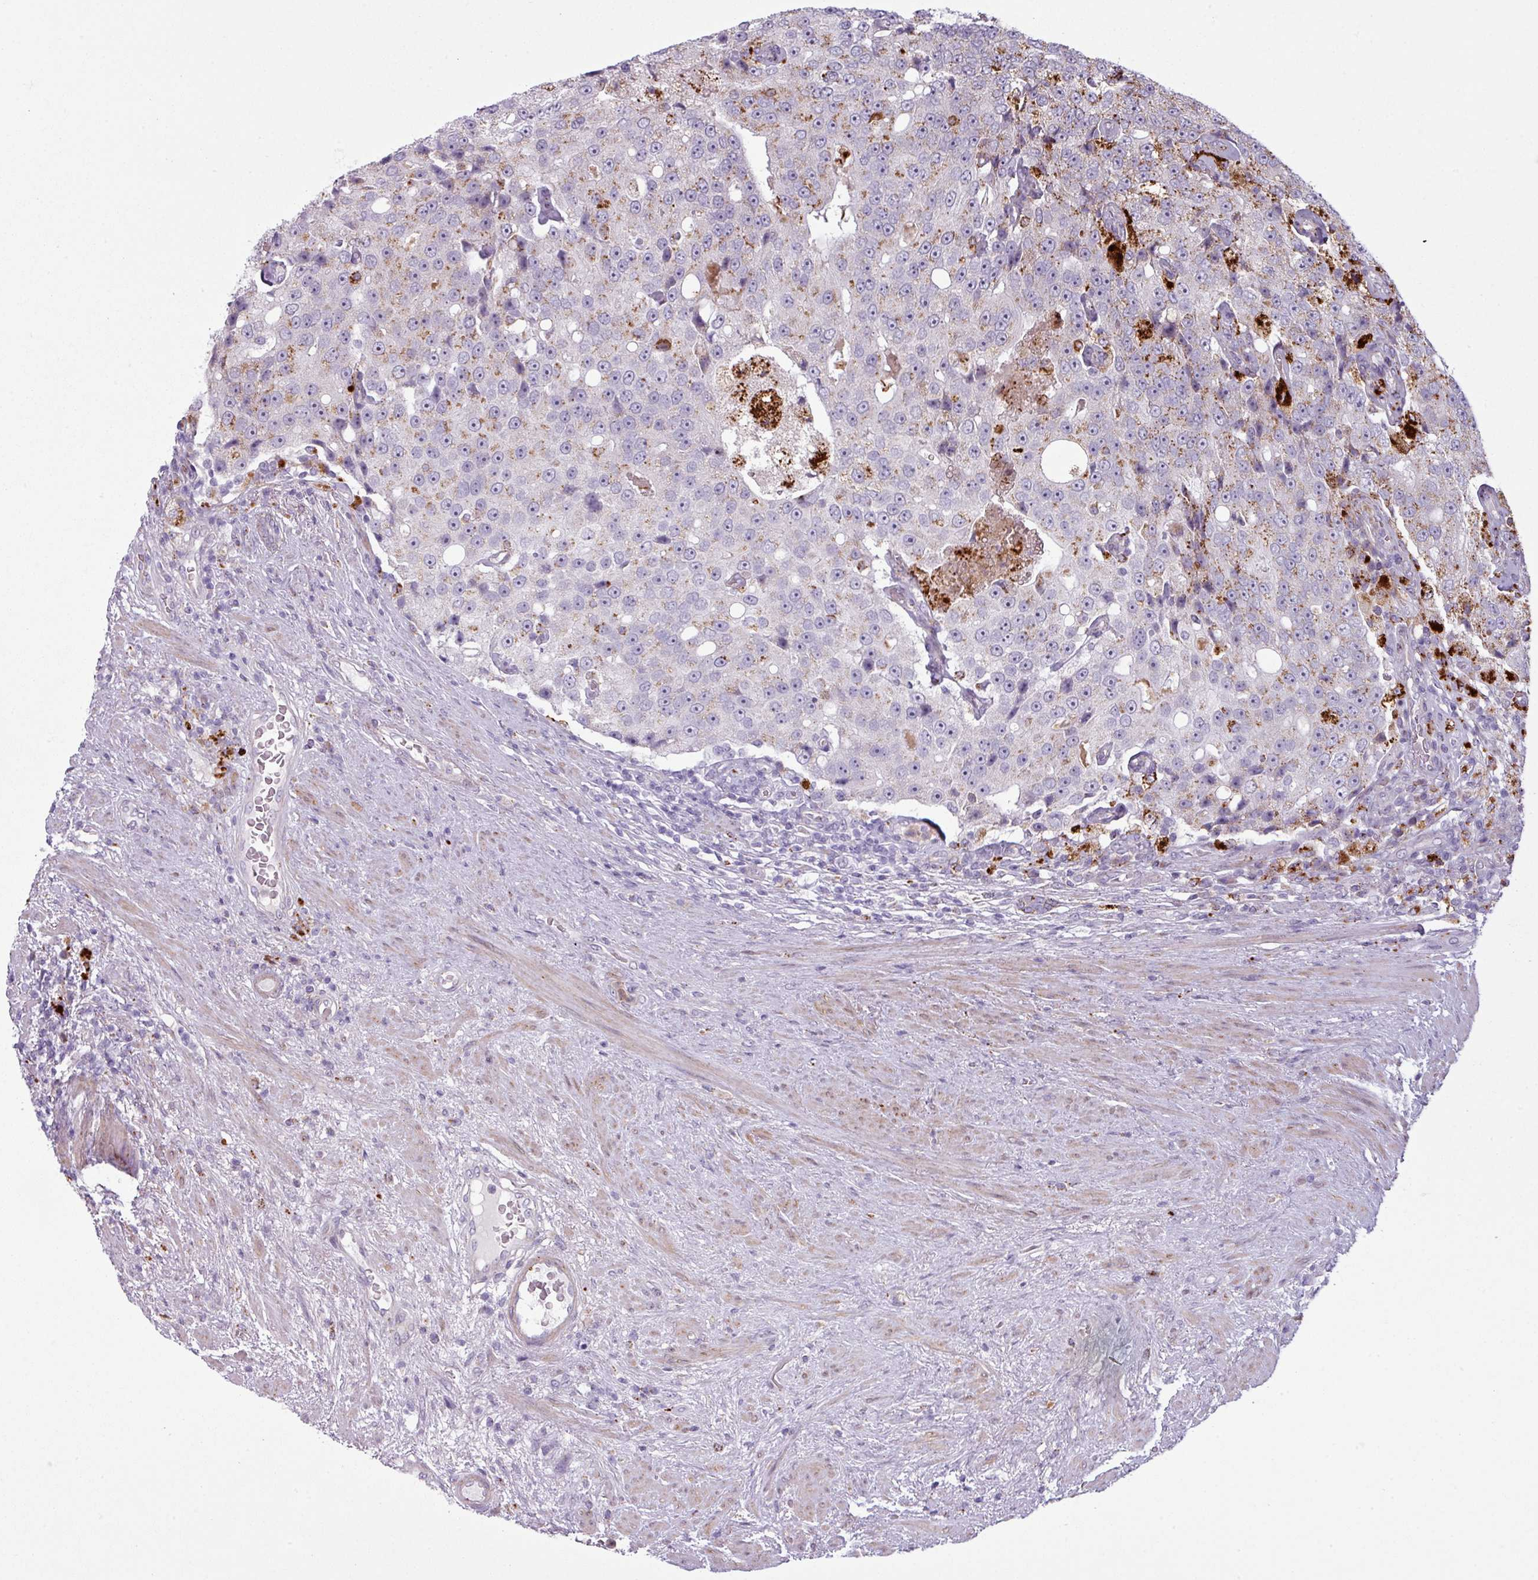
{"staining": {"intensity": "moderate", "quantity": "25%-75%", "location": "cytoplasmic/membranous"}, "tissue": "prostate cancer", "cell_type": "Tumor cells", "image_type": "cancer", "snomed": [{"axis": "morphology", "description": "Adenocarcinoma, High grade"}, {"axis": "topography", "description": "Prostate"}], "caption": "High-magnification brightfield microscopy of prostate cancer (adenocarcinoma (high-grade)) stained with DAB (brown) and counterstained with hematoxylin (blue). tumor cells exhibit moderate cytoplasmic/membranous positivity is identified in about25%-75% of cells.", "gene": "MAP7D2", "patient": {"sex": "male", "age": 70}}